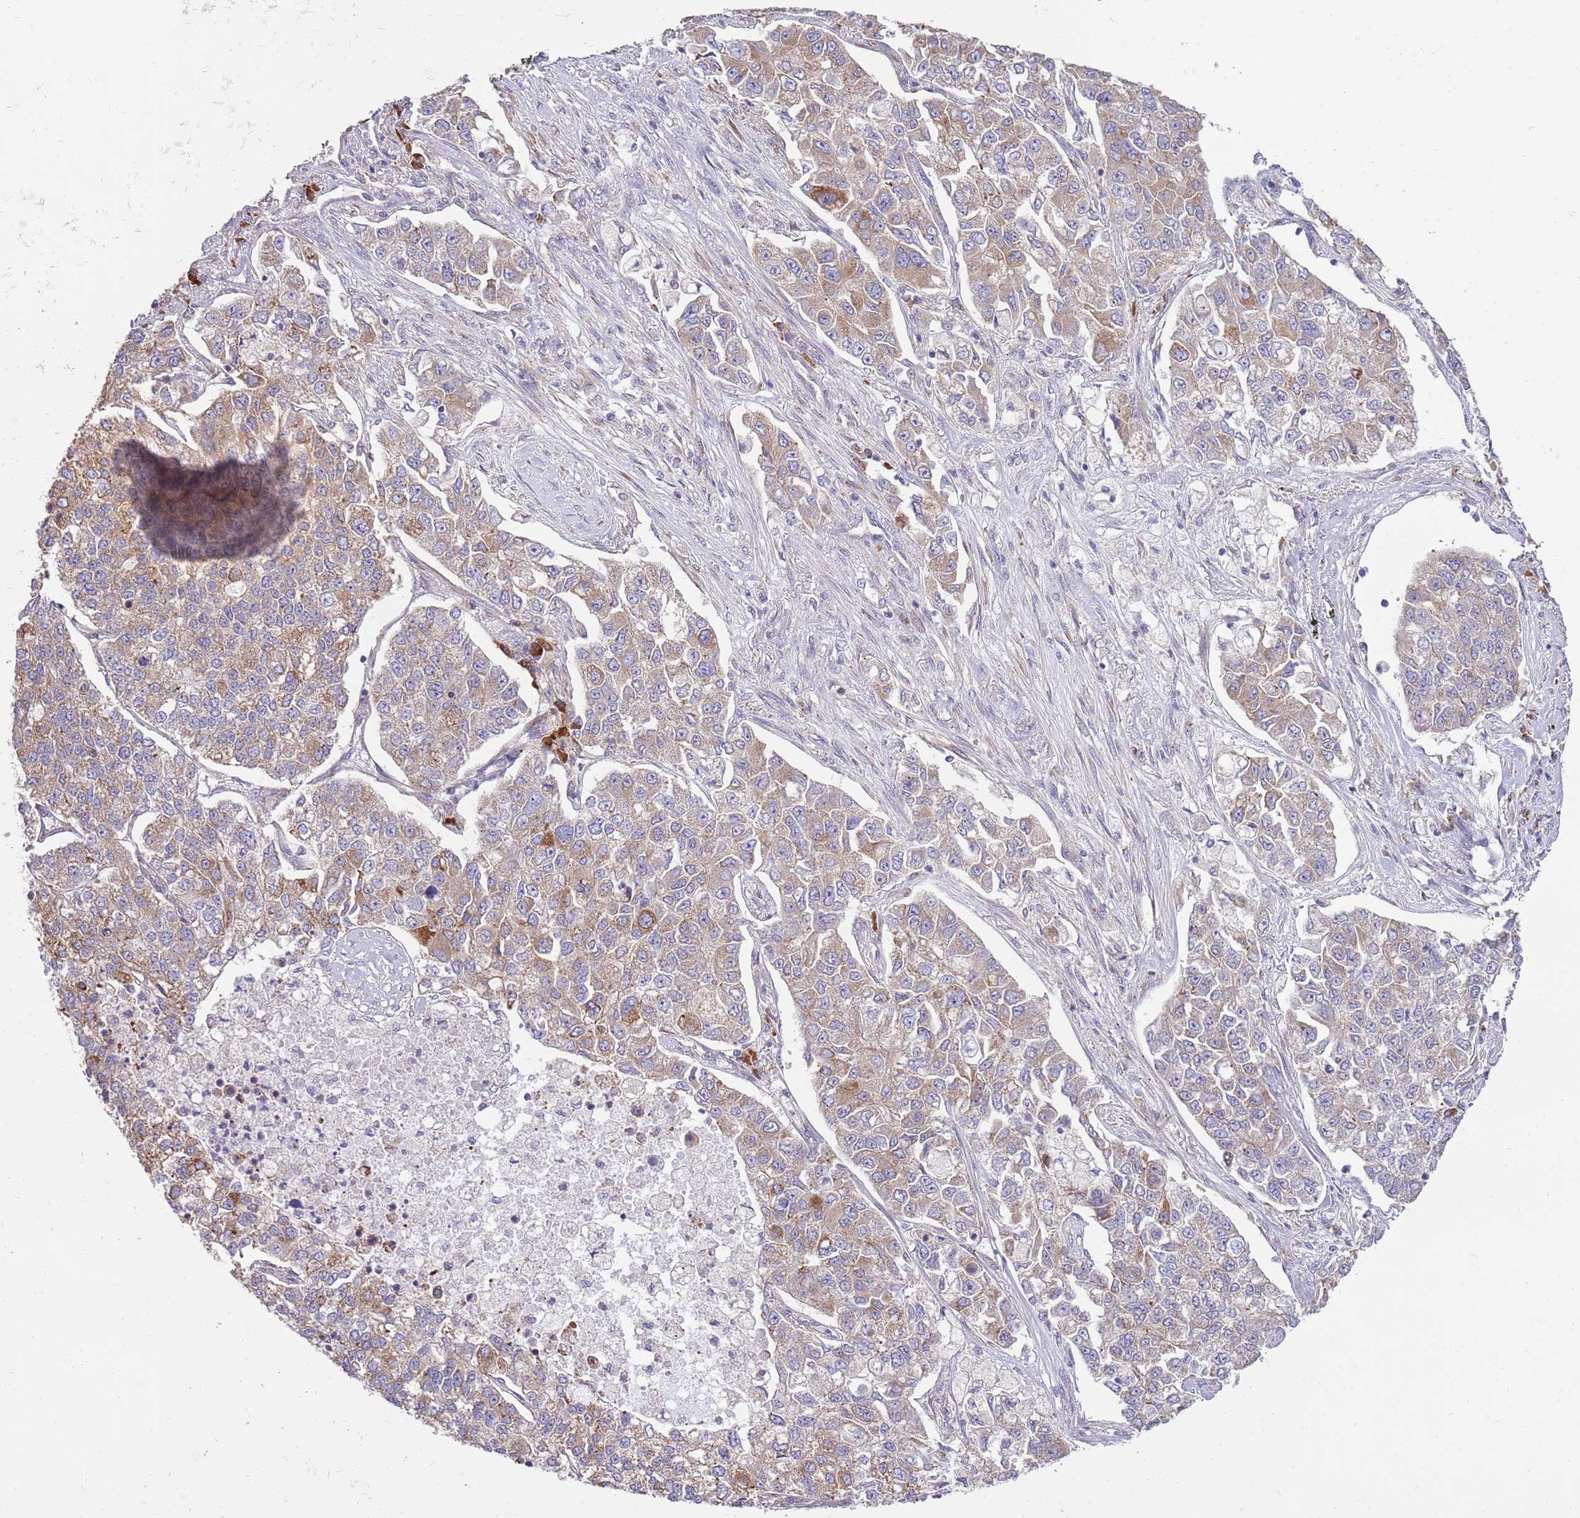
{"staining": {"intensity": "moderate", "quantity": ">75%", "location": "cytoplasmic/membranous"}, "tissue": "lung cancer", "cell_type": "Tumor cells", "image_type": "cancer", "snomed": [{"axis": "morphology", "description": "Adenocarcinoma, NOS"}, {"axis": "topography", "description": "Lung"}], "caption": "High-power microscopy captured an IHC micrograph of adenocarcinoma (lung), revealing moderate cytoplasmic/membranous positivity in approximately >75% of tumor cells. The staining was performed using DAB (3,3'-diaminobenzidine) to visualize the protein expression in brown, while the nuclei were stained in blue with hematoxylin (Magnification: 20x).", "gene": "DAND5", "patient": {"sex": "male", "age": 49}}